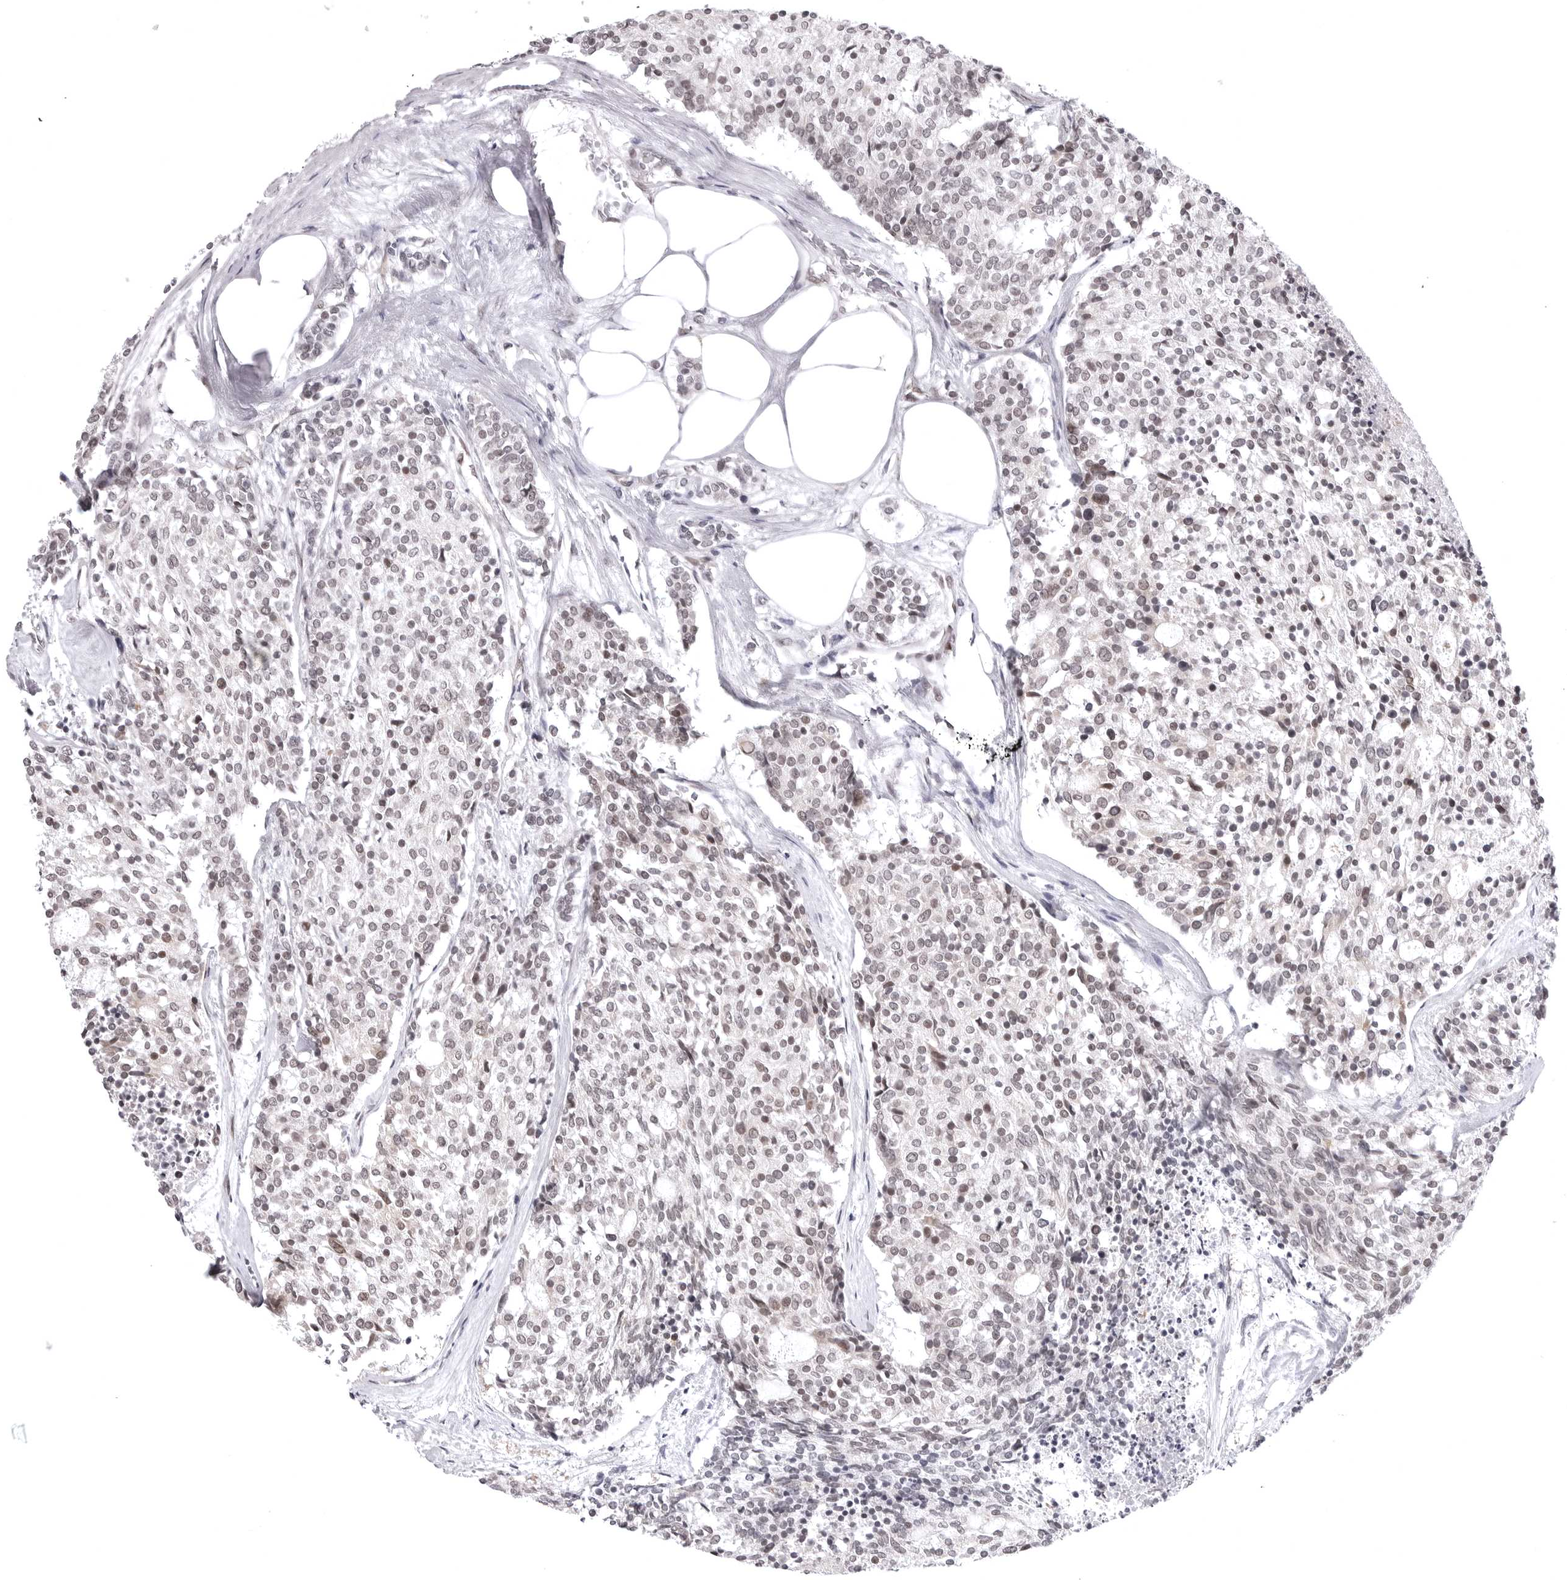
{"staining": {"intensity": "weak", "quantity": "25%-75%", "location": "nuclear"}, "tissue": "carcinoid", "cell_type": "Tumor cells", "image_type": "cancer", "snomed": [{"axis": "morphology", "description": "Carcinoid, malignant, NOS"}, {"axis": "topography", "description": "Pancreas"}], "caption": "A brown stain labels weak nuclear staining of a protein in human carcinoid tumor cells. The protein is stained brown, and the nuclei are stained in blue (DAB IHC with brightfield microscopy, high magnification).", "gene": "PHF3", "patient": {"sex": "female", "age": 54}}